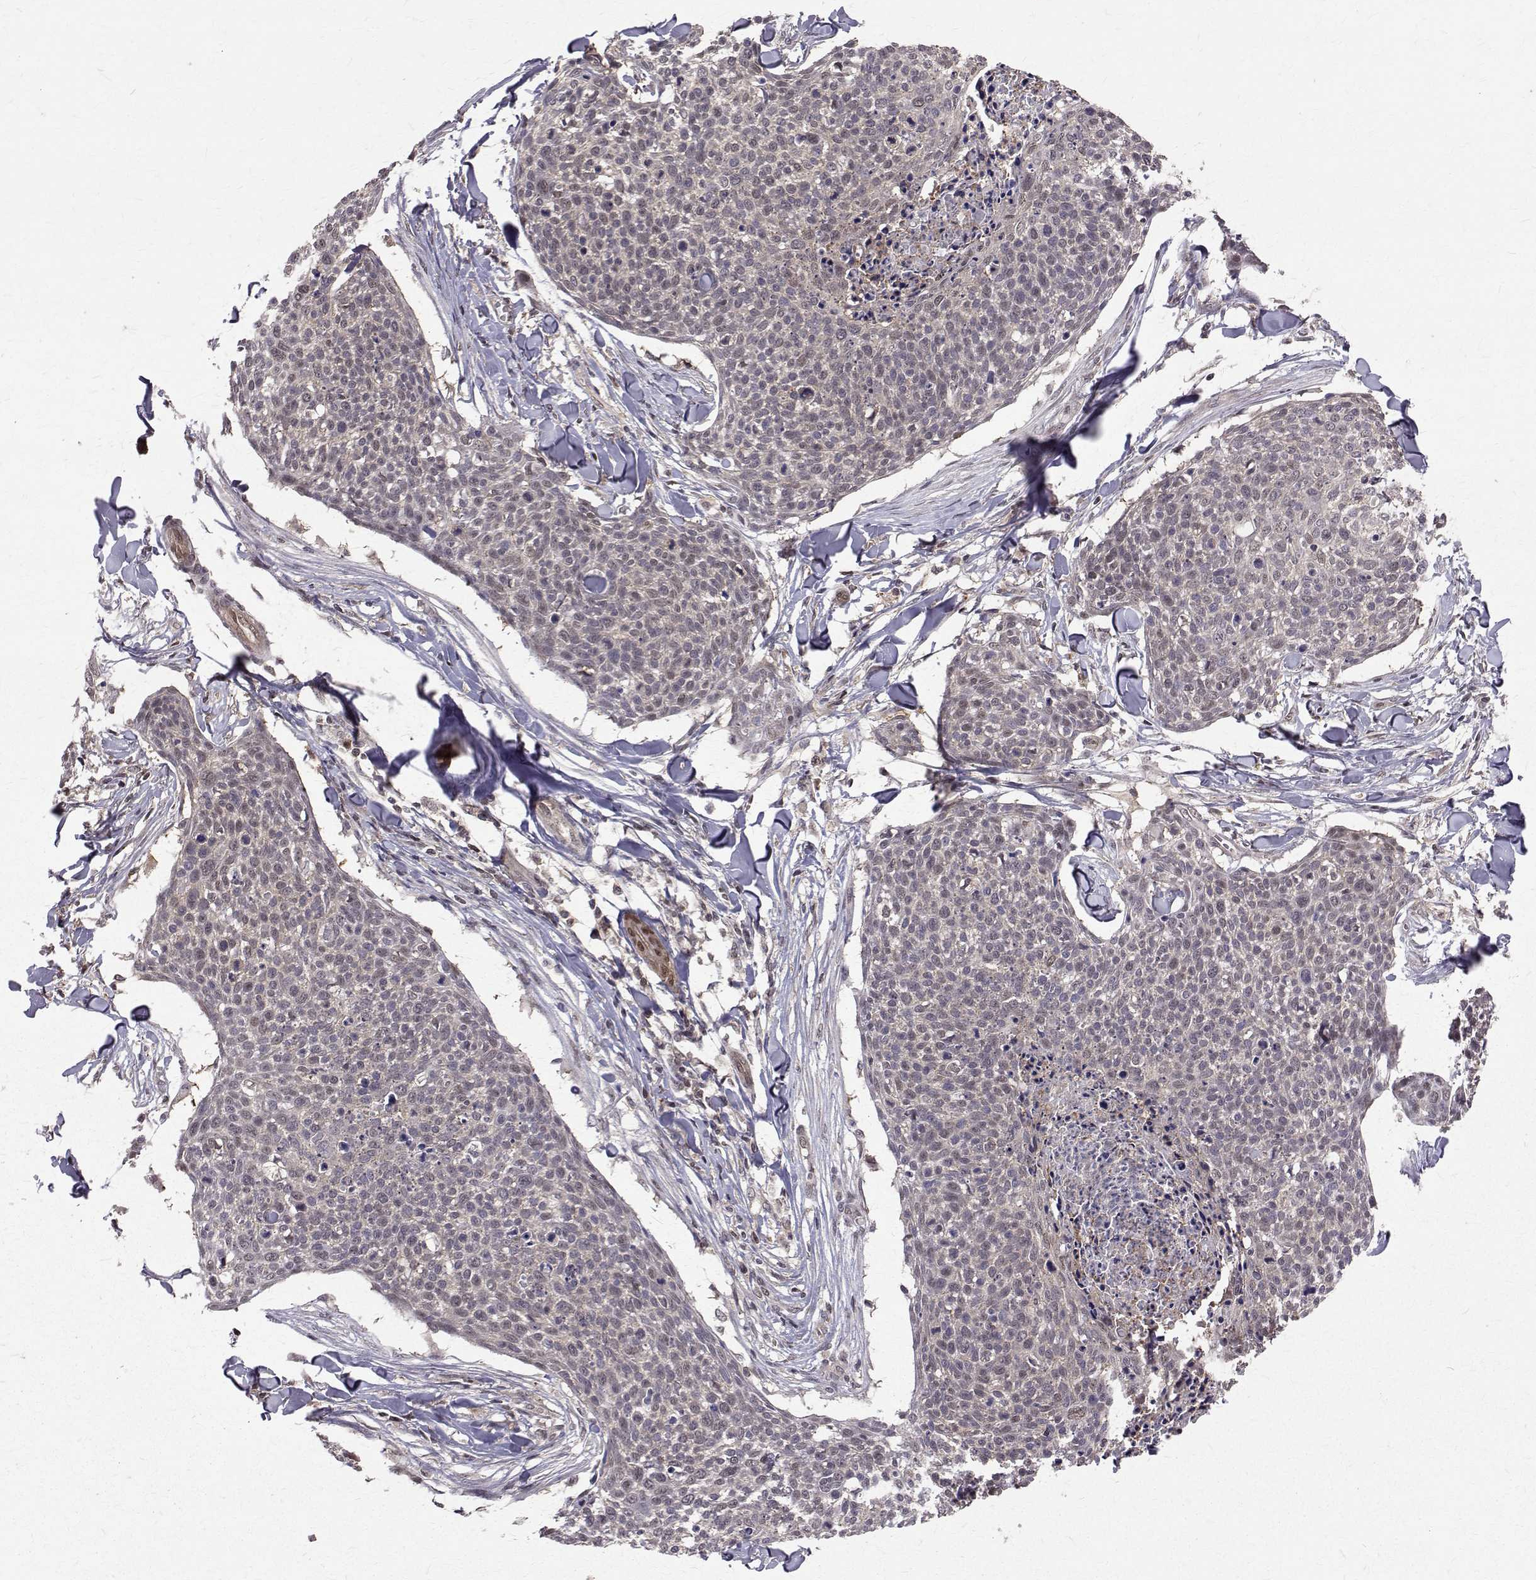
{"staining": {"intensity": "negative", "quantity": "none", "location": "none"}, "tissue": "skin cancer", "cell_type": "Tumor cells", "image_type": "cancer", "snomed": [{"axis": "morphology", "description": "Squamous cell carcinoma, NOS"}, {"axis": "topography", "description": "Skin"}, {"axis": "topography", "description": "Vulva"}], "caption": "Tumor cells show no significant expression in skin cancer.", "gene": "NIF3L1", "patient": {"sex": "female", "age": 75}}